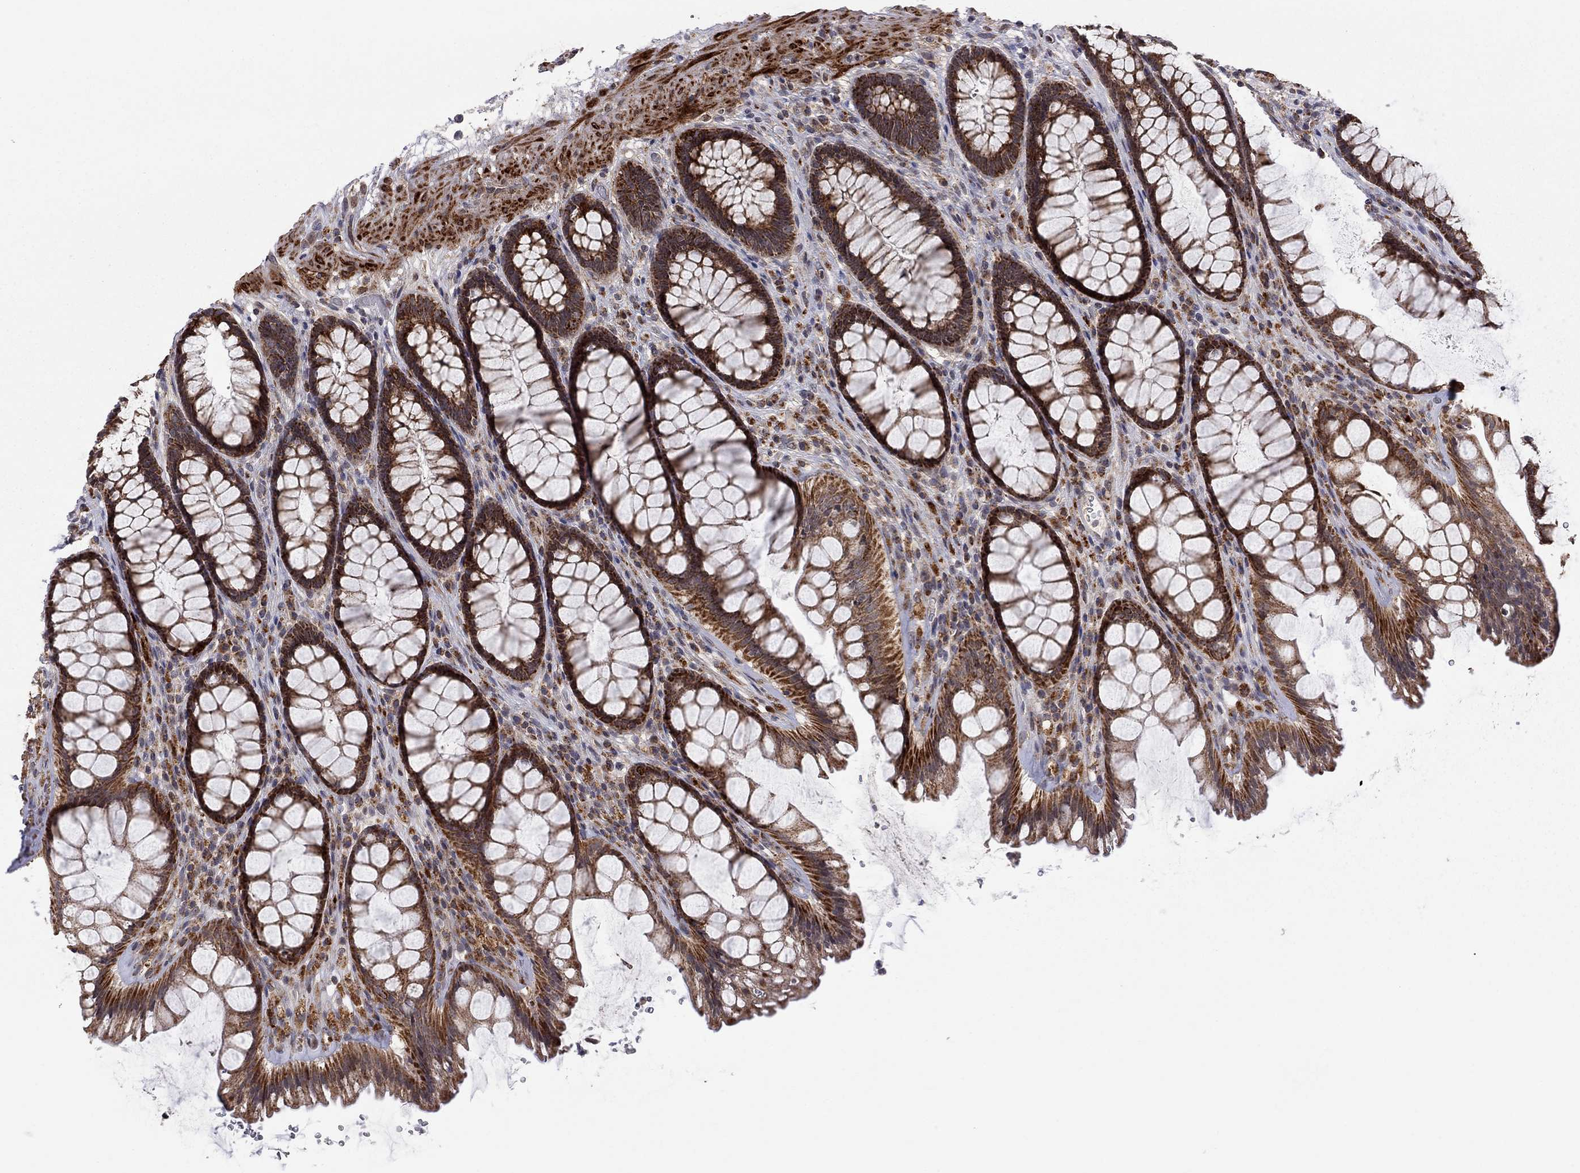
{"staining": {"intensity": "strong", "quantity": ">75%", "location": "cytoplasmic/membranous"}, "tissue": "rectum", "cell_type": "Glandular cells", "image_type": "normal", "snomed": [{"axis": "morphology", "description": "Normal tissue, NOS"}, {"axis": "topography", "description": "Rectum"}], "caption": "Immunohistochemical staining of normal rectum shows >75% levels of strong cytoplasmic/membranous protein positivity in about >75% of glandular cells.", "gene": "IDS", "patient": {"sex": "male", "age": 72}}